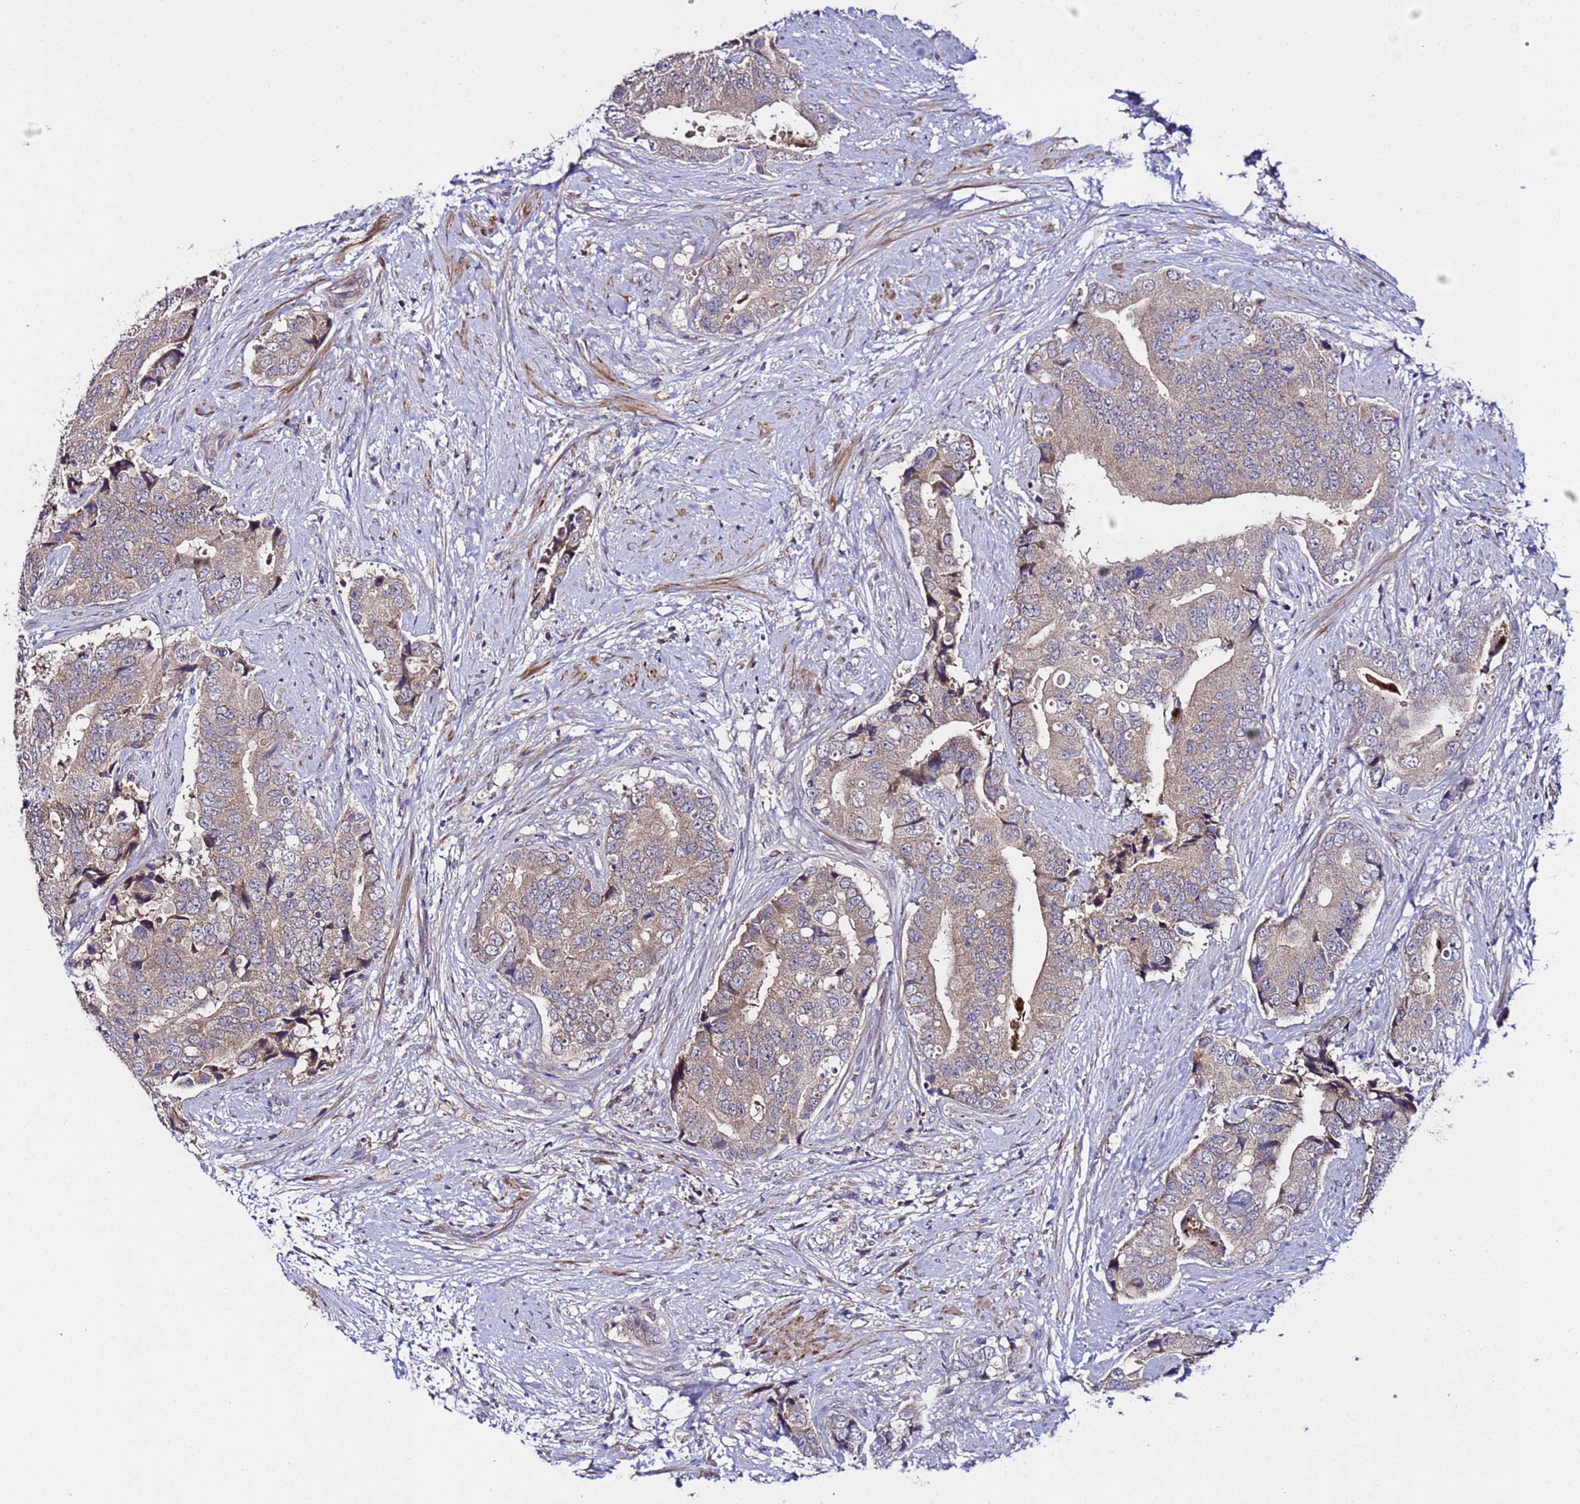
{"staining": {"intensity": "weak", "quantity": "25%-75%", "location": "cytoplasmic/membranous"}, "tissue": "prostate cancer", "cell_type": "Tumor cells", "image_type": "cancer", "snomed": [{"axis": "morphology", "description": "Adenocarcinoma, High grade"}, {"axis": "topography", "description": "Prostate"}], "caption": "Protein staining of prostate adenocarcinoma (high-grade) tissue displays weak cytoplasmic/membranous staining in about 25%-75% of tumor cells.", "gene": "PLXDC2", "patient": {"sex": "male", "age": 70}}